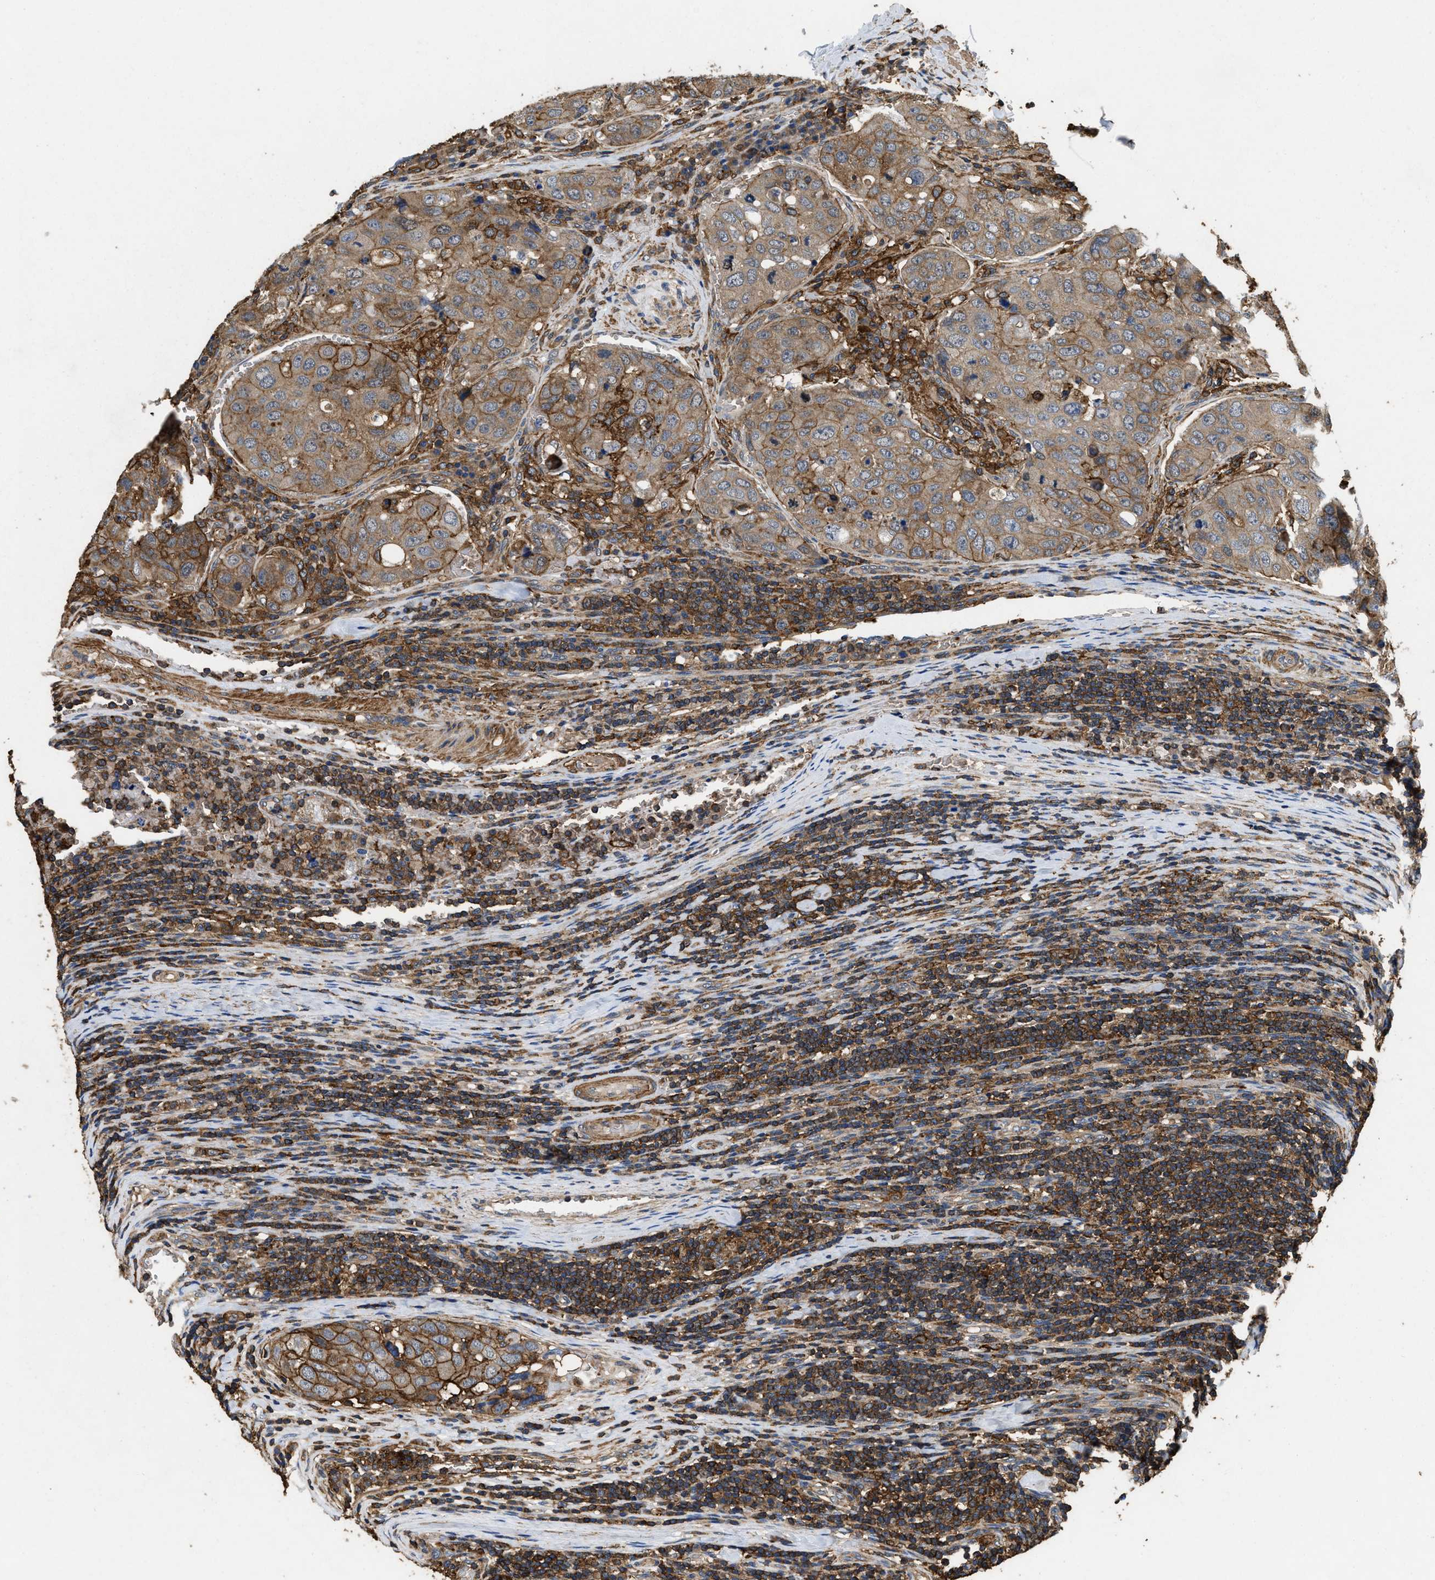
{"staining": {"intensity": "moderate", "quantity": ">75%", "location": "cytoplasmic/membranous"}, "tissue": "urothelial cancer", "cell_type": "Tumor cells", "image_type": "cancer", "snomed": [{"axis": "morphology", "description": "Urothelial carcinoma, High grade"}, {"axis": "topography", "description": "Lymph node"}, {"axis": "topography", "description": "Urinary bladder"}], "caption": "Brown immunohistochemical staining in urothelial cancer reveals moderate cytoplasmic/membranous expression in about >75% of tumor cells.", "gene": "LINGO2", "patient": {"sex": "male", "age": 51}}